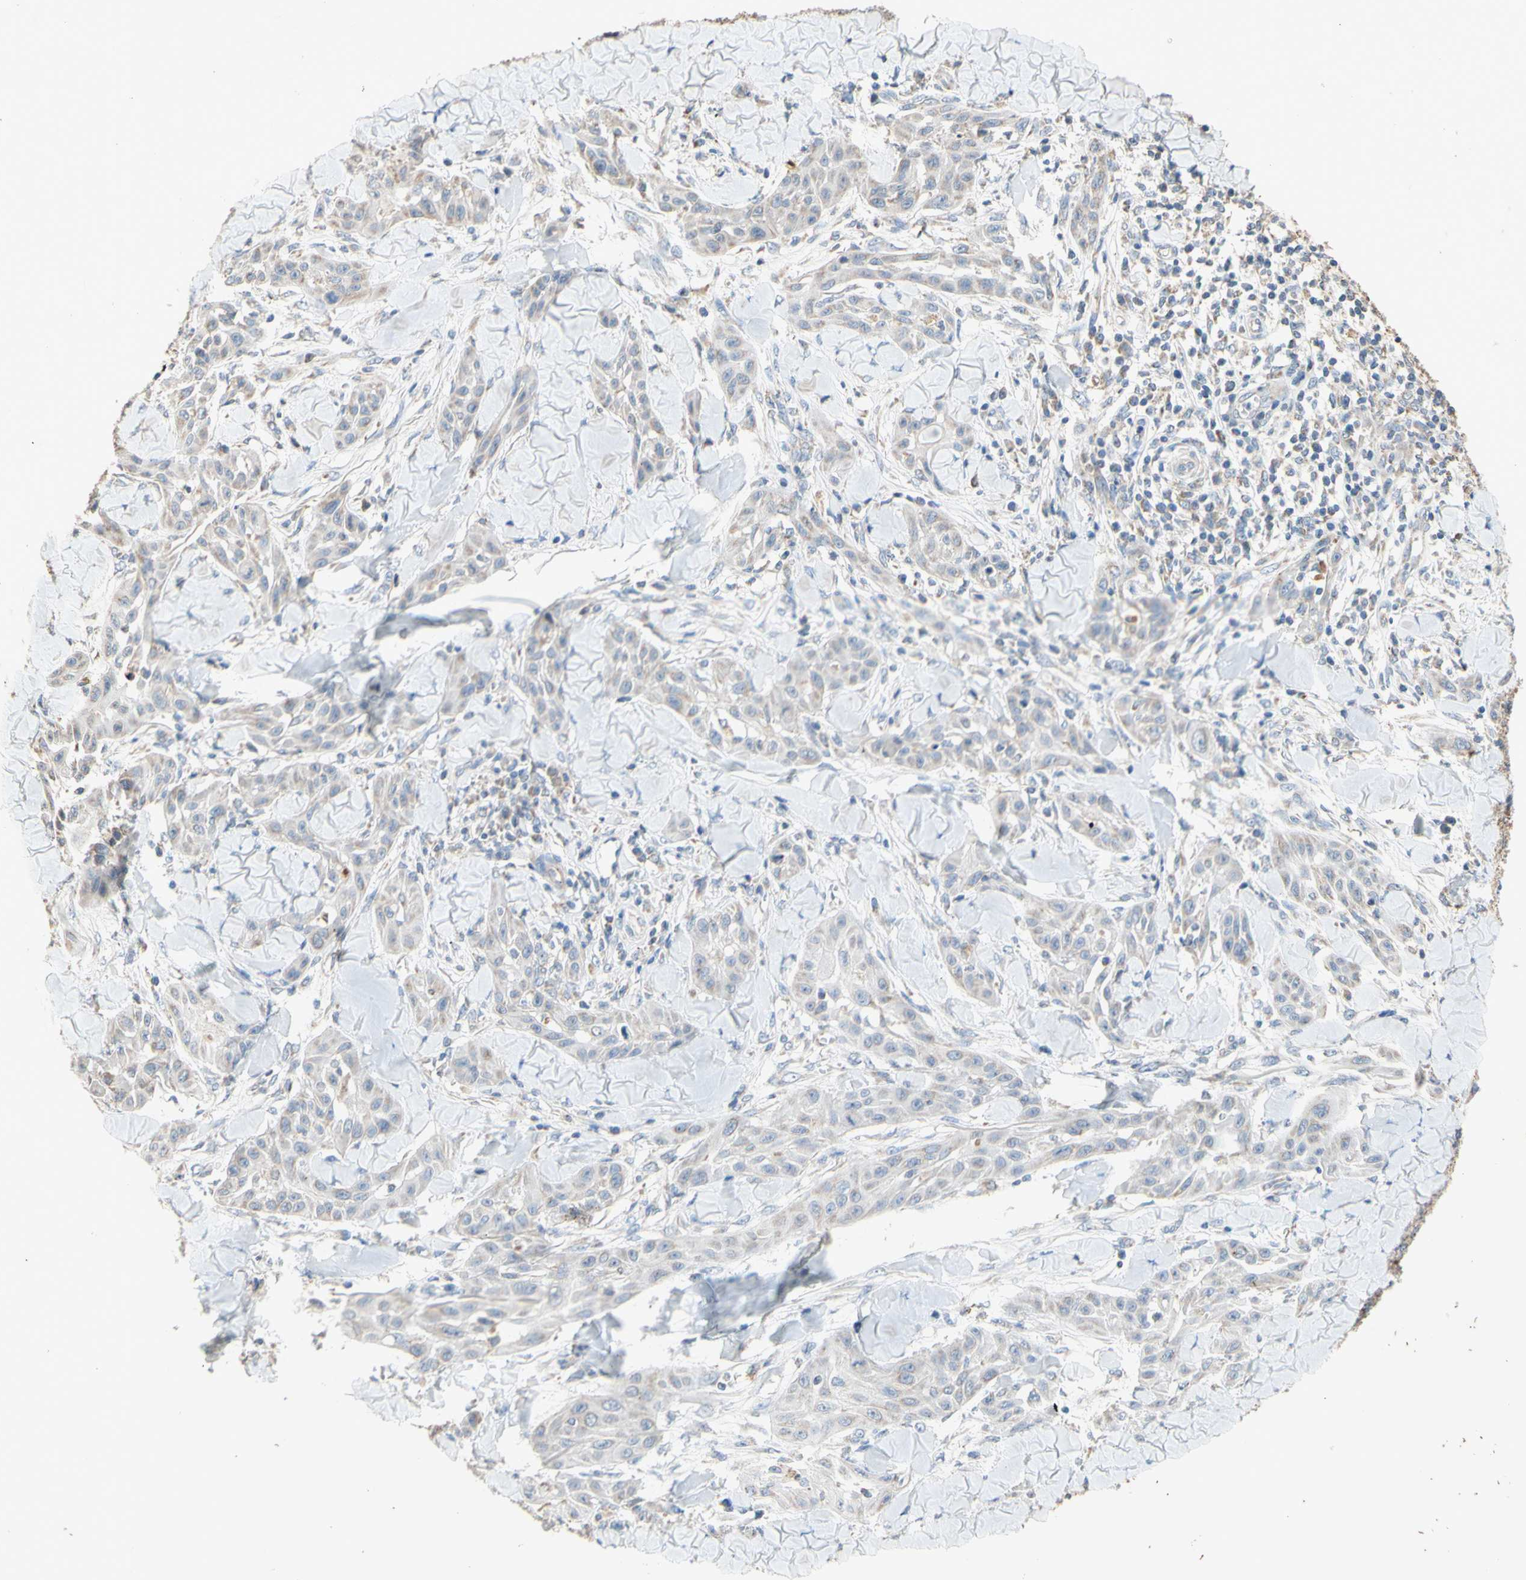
{"staining": {"intensity": "negative", "quantity": "none", "location": "none"}, "tissue": "skin cancer", "cell_type": "Tumor cells", "image_type": "cancer", "snomed": [{"axis": "morphology", "description": "Squamous cell carcinoma, NOS"}, {"axis": "topography", "description": "Skin"}], "caption": "IHC photomicrograph of neoplastic tissue: skin squamous cell carcinoma stained with DAB (3,3'-diaminobenzidine) displays no significant protein expression in tumor cells.", "gene": "PTGIS", "patient": {"sex": "male", "age": 24}}